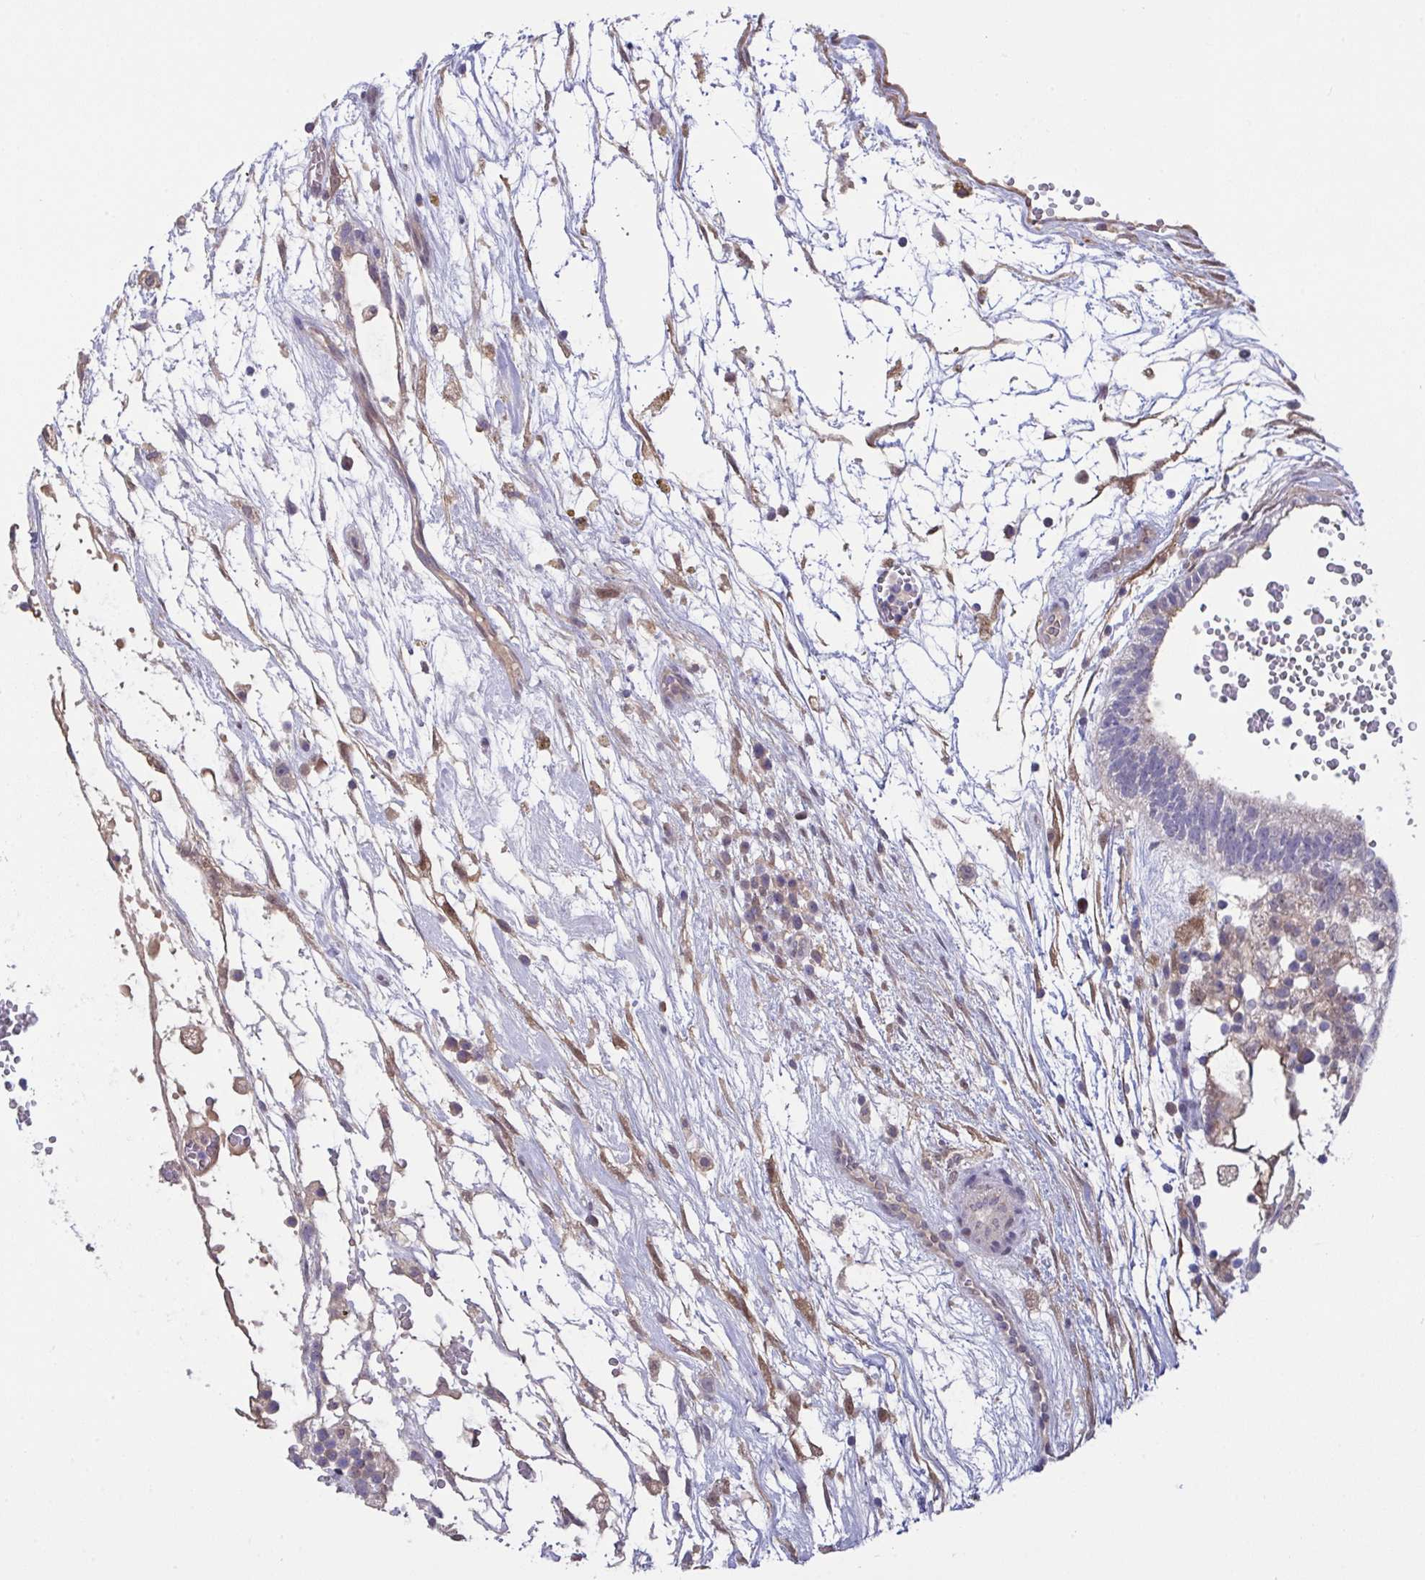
{"staining": {"intensity": "negative", "quantity": "none", "location": "none"}, "tissue": "testis cancer", "cell_type": "Tumor cells", "image_type": "cancer", "snomed": [{"axis": "morphology", "description": "Carcinoma, Embryonal, NOS"}, {"axis": "topography", "description": "Testis"}], "caption": "Immunohistochemistry (IHC) photomicrograph of human testis cancer stained for a protein (brown), which demonstrates no staining in tumor cells.", "gene": "L3HYPDH", "patient": {"sex": "male", "age": 32}}